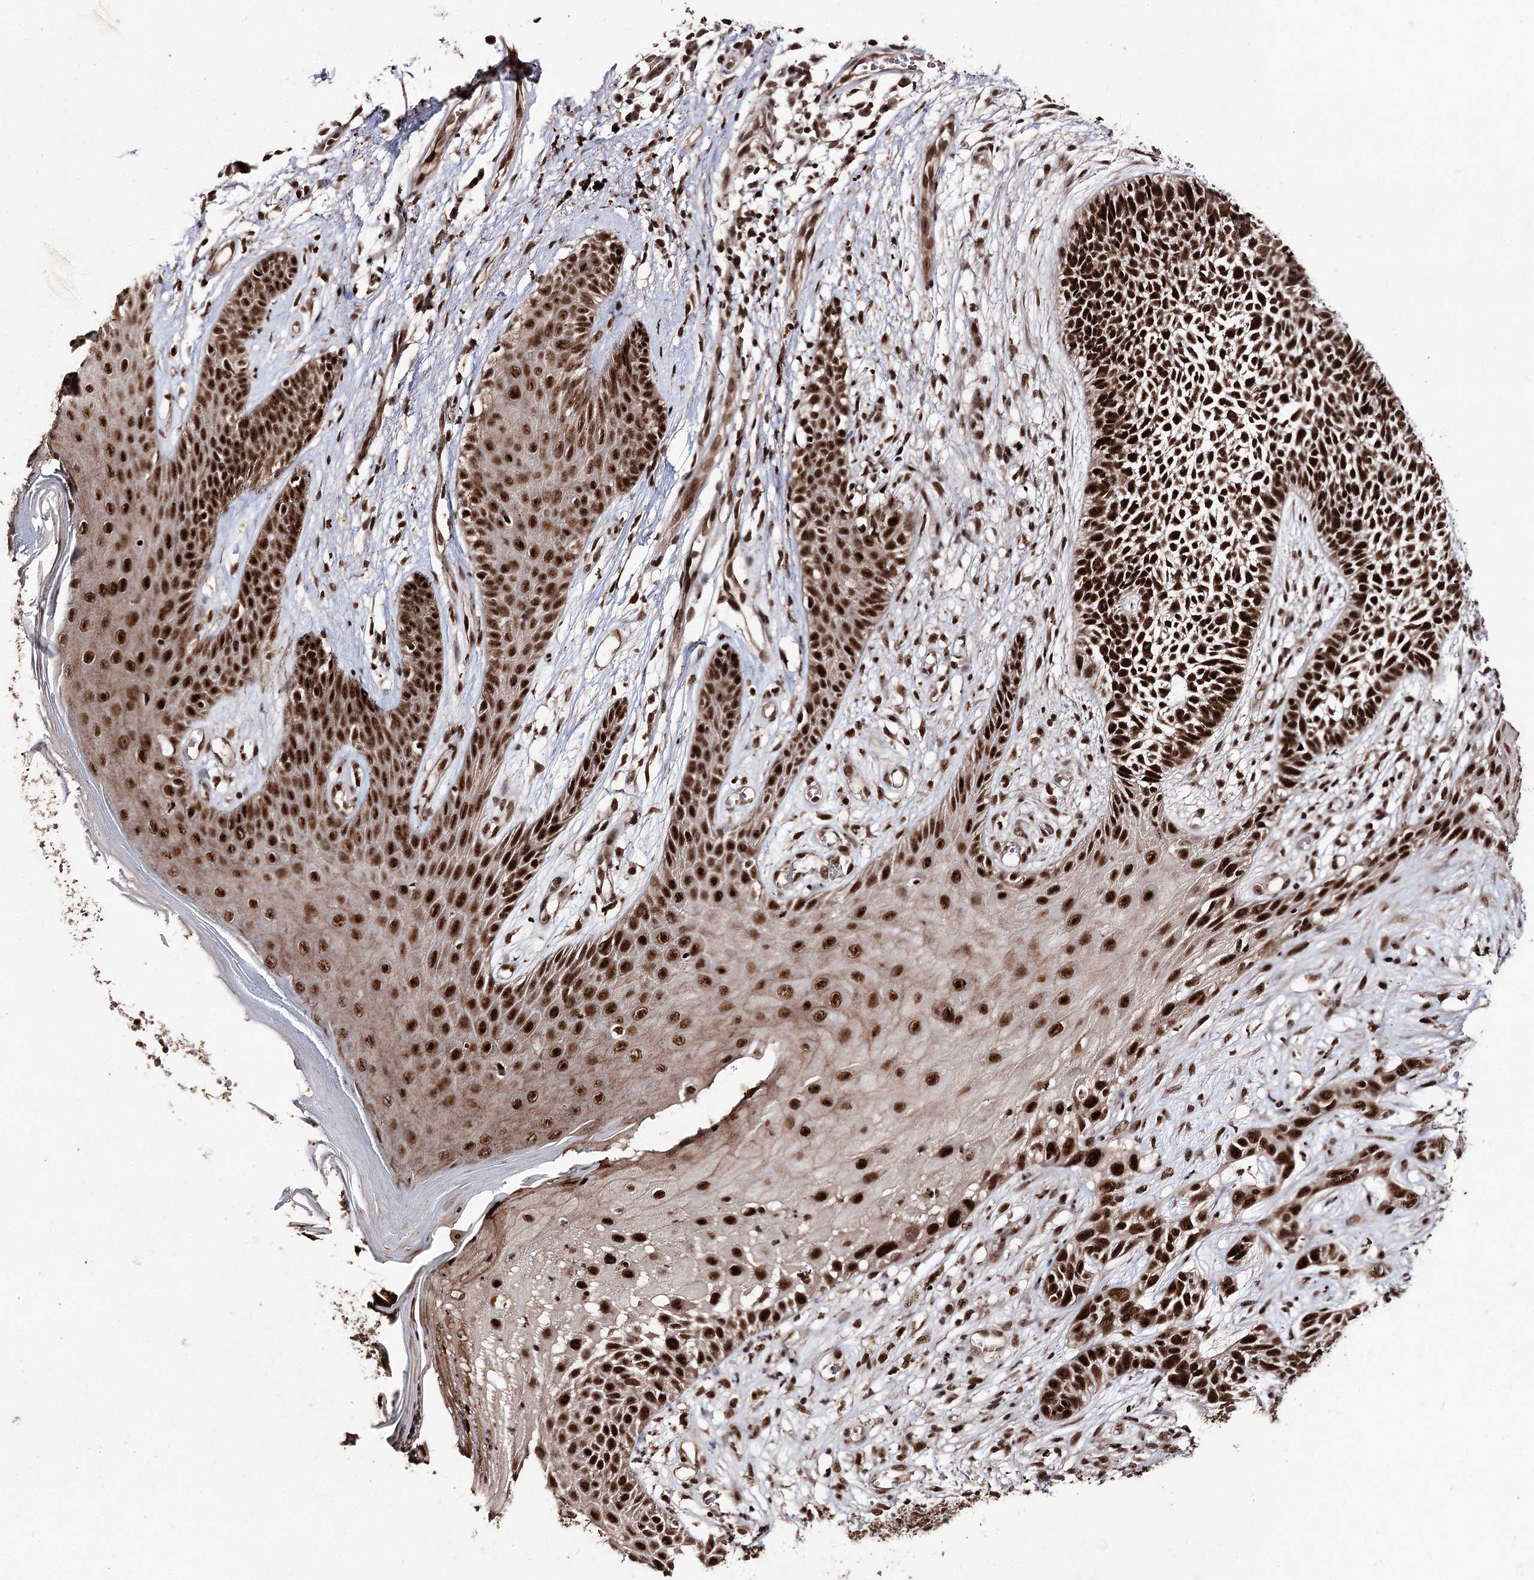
{"staining": {"intensity": "strong", "quantity": ">75%", "location": "nuclear"}, "tissue": "skin cancer", "cell_type": "Tumor cells", "image_type": "cancer", "snomed": [{"axis": "morphology", "description": "Basal cell carcinoma"}, {"axis": "topography", "description": "Skin"}], "caption": "The histopathology image reveals staining of basal cell carcinoma (skin), revealing strong nuclear protein expression (brown color) within tumor cells.", "gene": "U2SURP", "patient": {"sex": "female", "age": 84}}